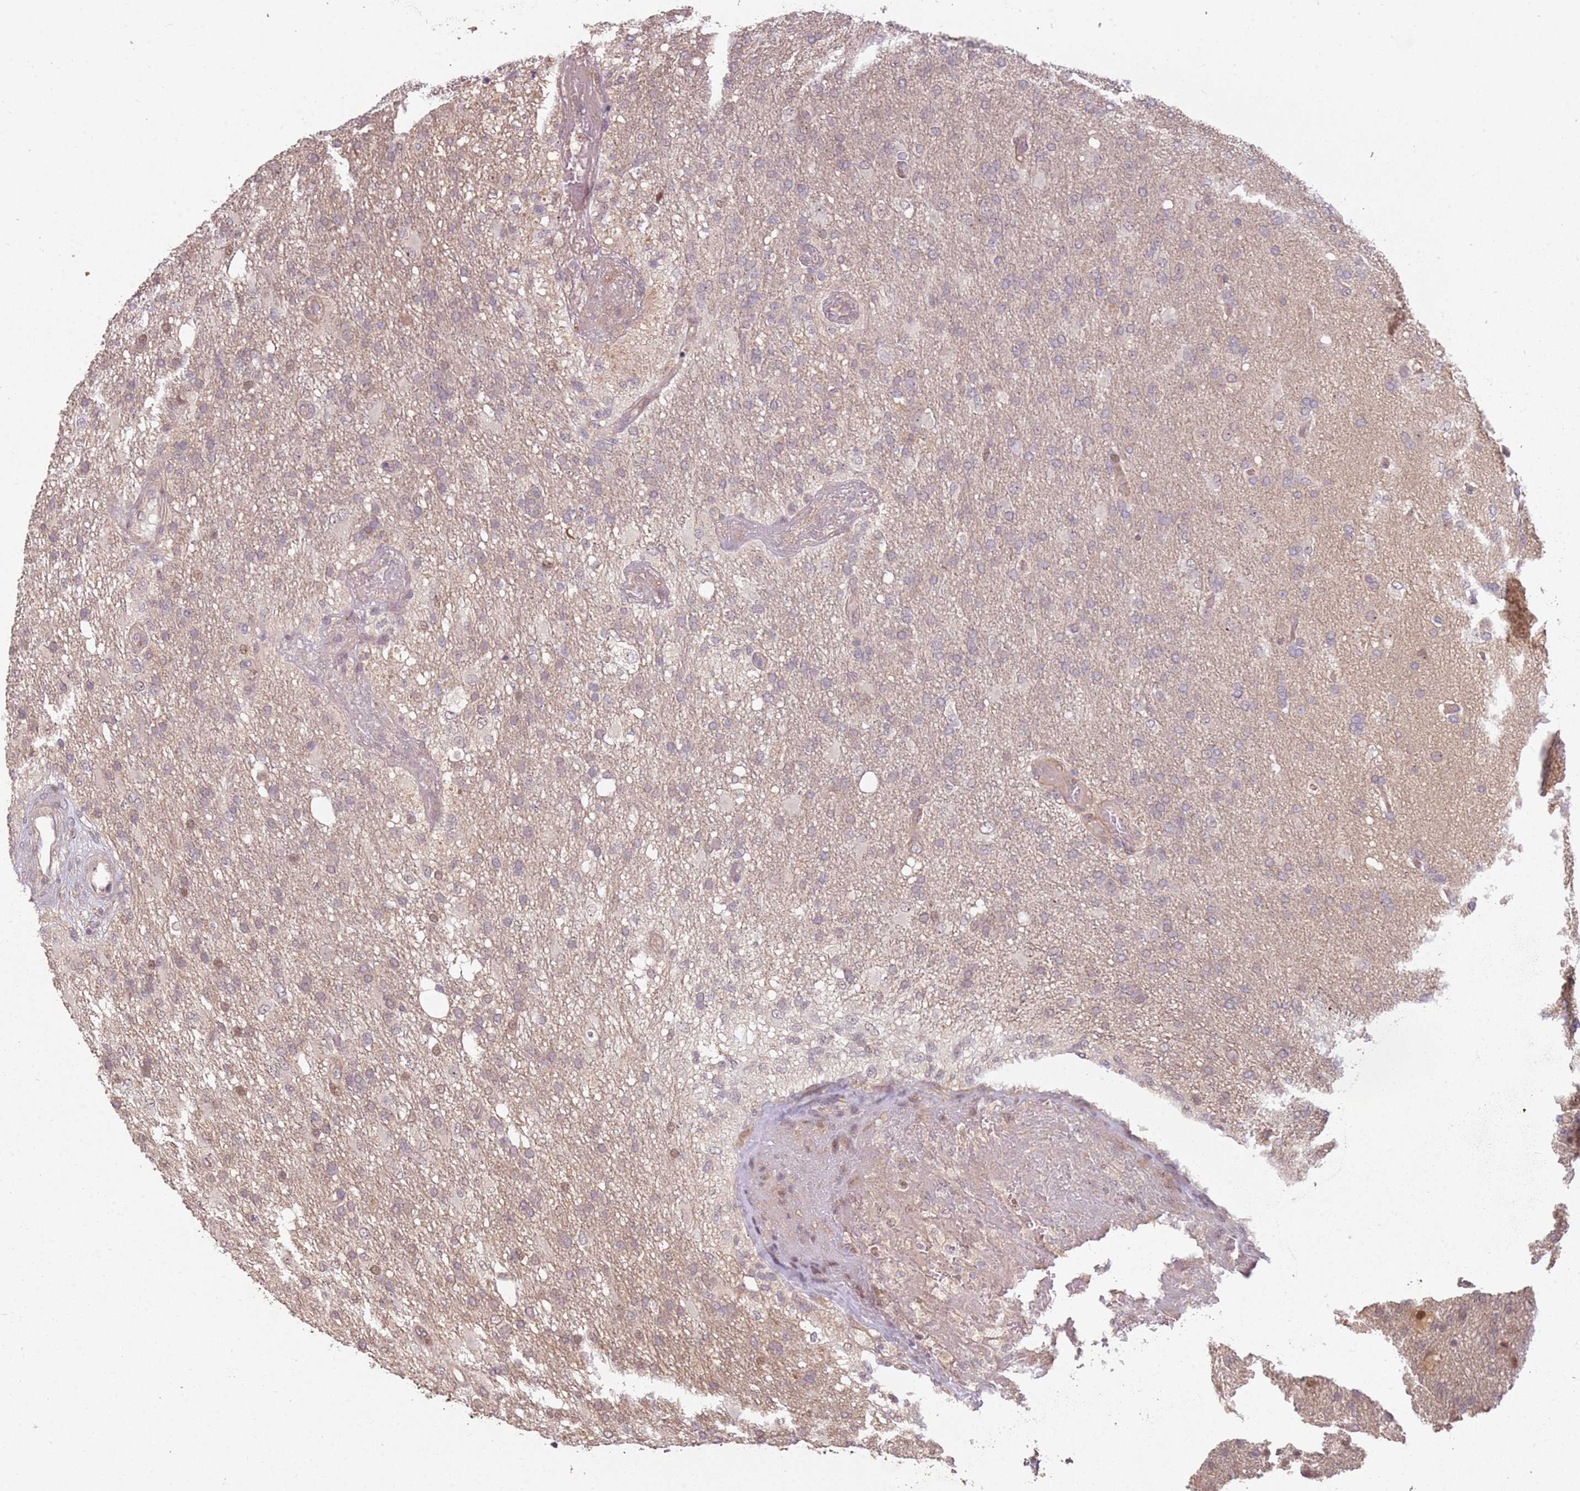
{"staining": {"intensity": "weak", "quantity": "<25%", "location": "nuclear"}, "tissue": "glioma", "cell_type": "Tumor cells", "image_type": "cancer", "snomed": [{"axis": "morphology", "description": "Glioma, malignant, High grade"}, {"axis": "topography", "description": "Brain"}], "caption": "Immunohistochemistry of human glioma shows no expression in tumor cells. (Brightfield microscopy of DAB IHC at high magnification).", "gene": "CHURC1", "patient": {"sex": "female", "age": 74}}